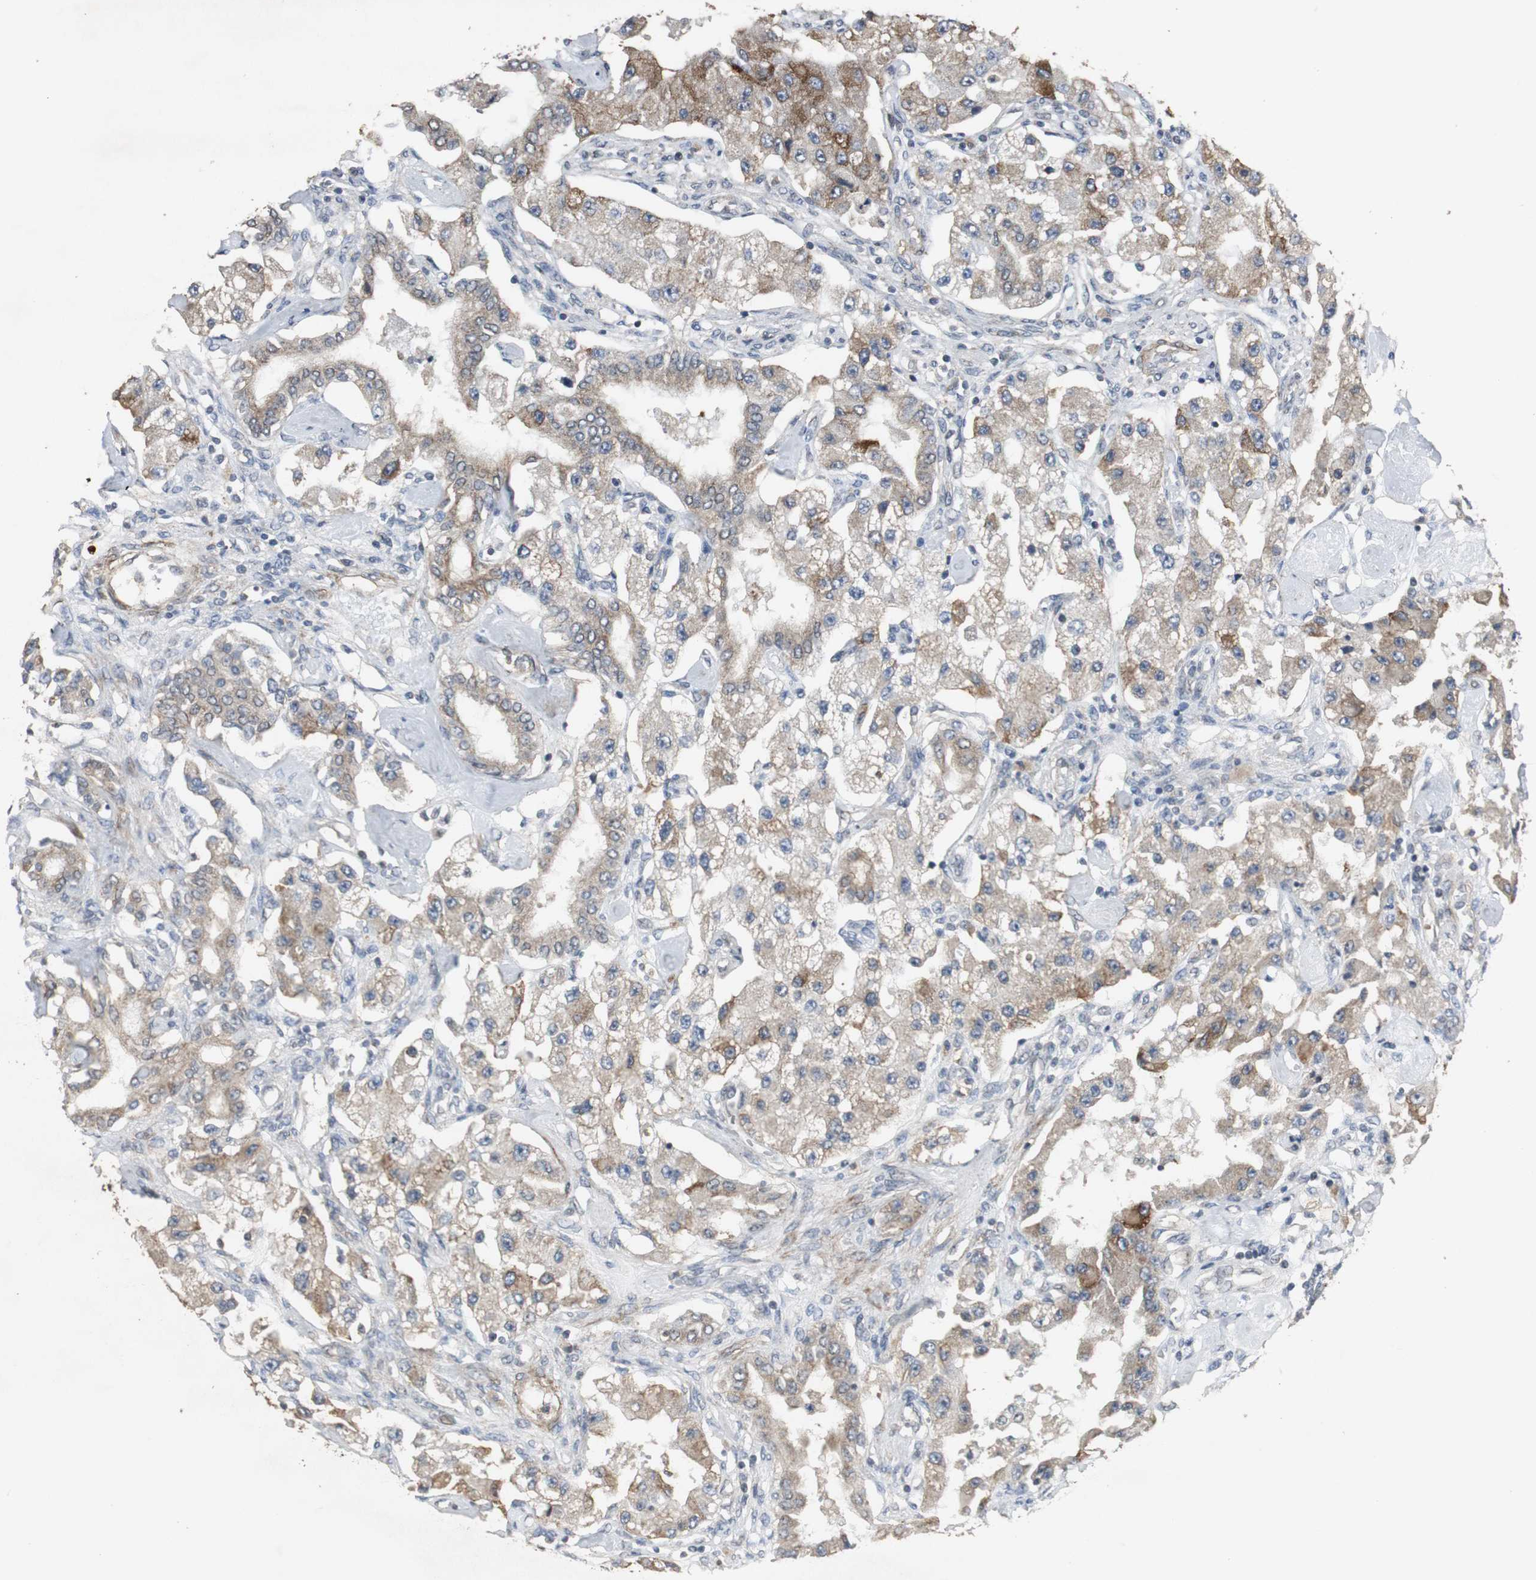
{"staining": {"intensity": "weak", "quantity": ">75%", "location": "cytoplasmic/membranous"}, "tissue": "carcinoid", "cell_type": "Tumor cells", "image_type": "cancer", "snomed": [{"axis": "morphology", "description": "Carcinoid, malignant, NOS"}, {"axis": "topography", "description": "Pancreas"}], "caption": "About >75% of tumor cells in human carcinoid display weak cytoplasmic/membranous protein positivity as visualized by brown immunohistochemical staining.", "gene": "JTB", "patient": {"sex": "male", "age": 41}}